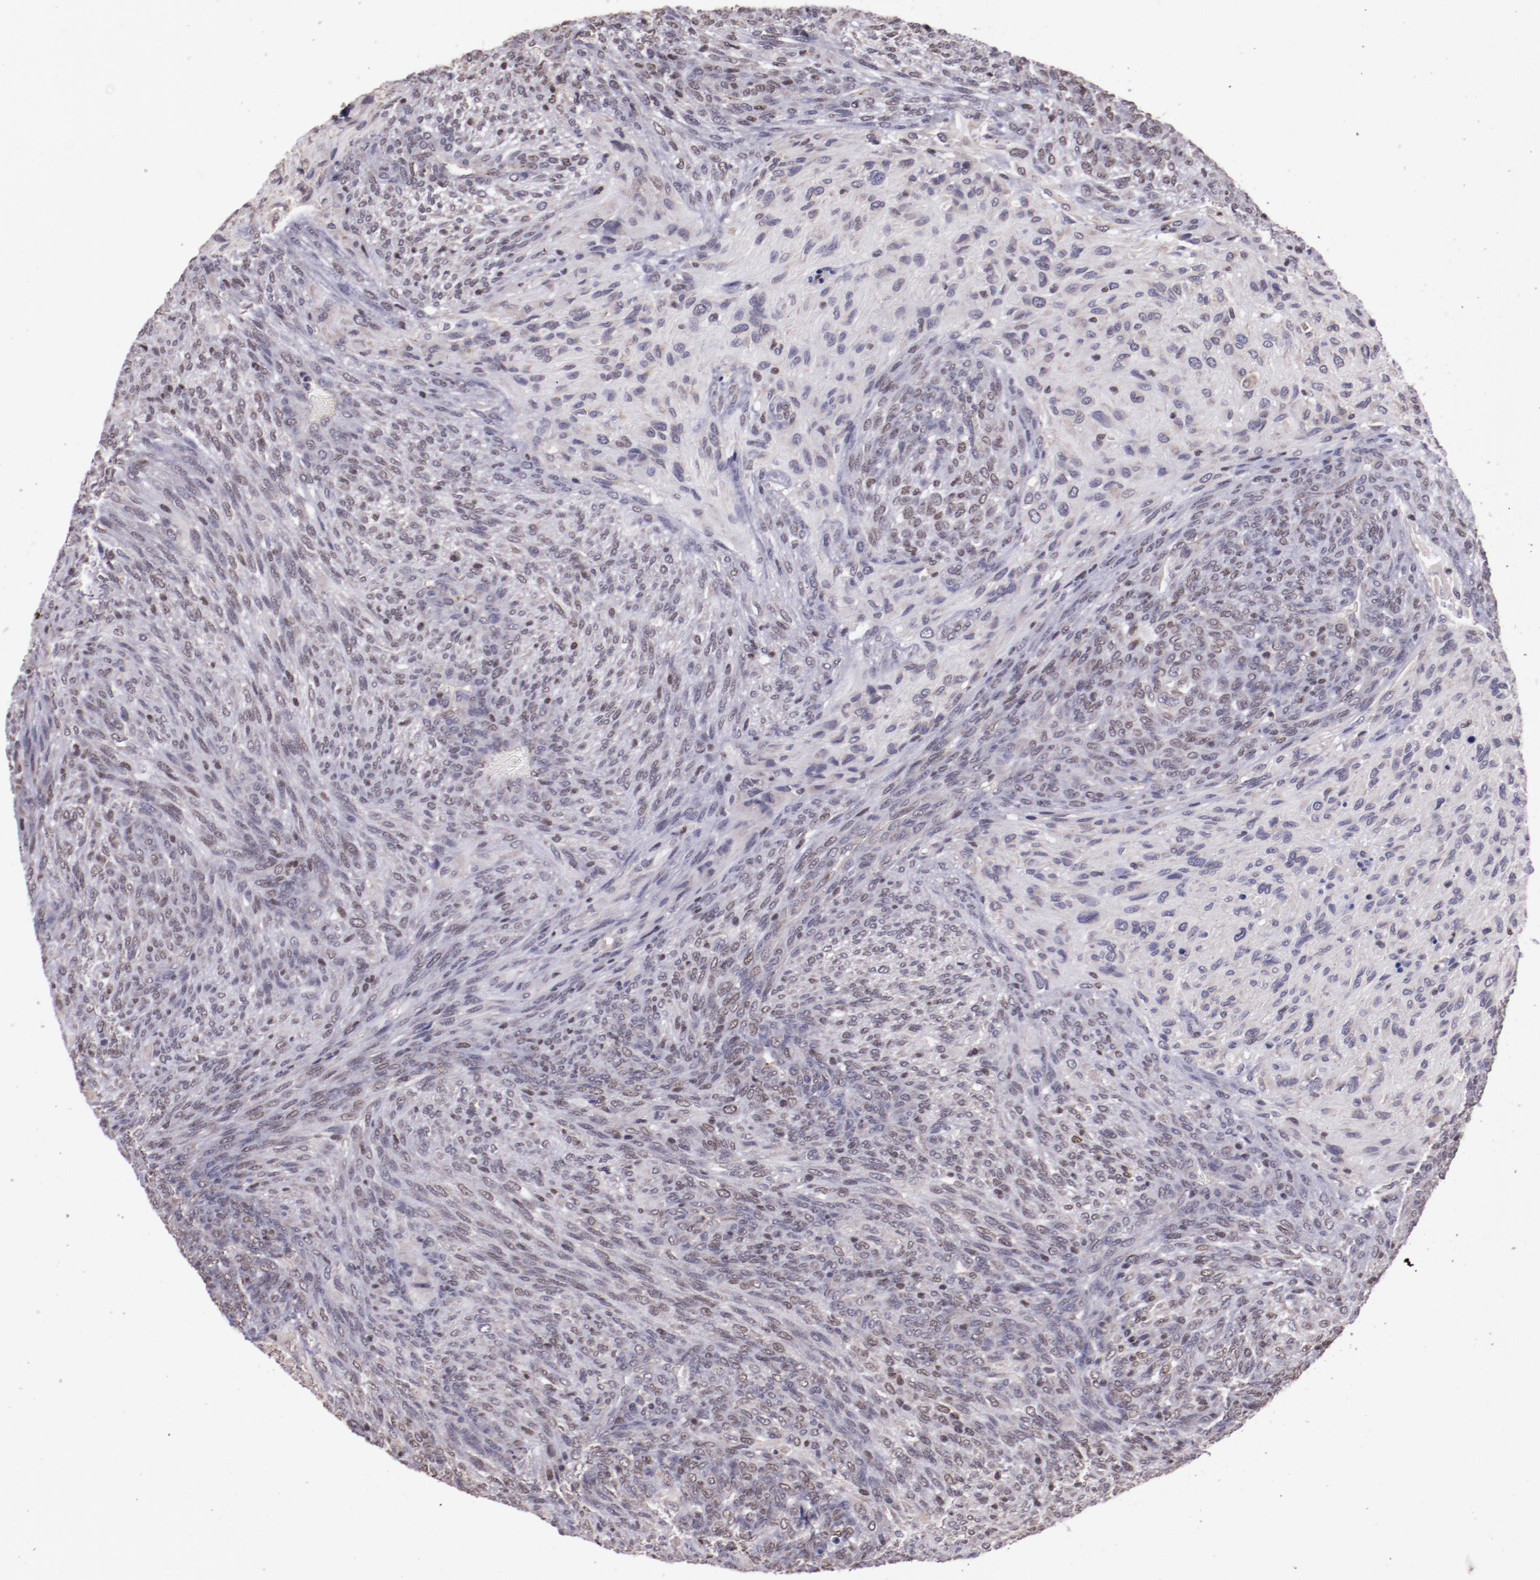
{"staining": {"intensity": "weak", "quantity": "25%-75%", "location": "nuclear"}, "tissue": "glioma", "cell_type": "Tumor cells", "image_type": "cancer", "snomed": [{"axis": "morphology", "description": "Glioma, malignant, High grade"}, {"axis": "topography", "description": "Cerebral cortex"}], "caption": "This is an image of immunohistochemistry (IHC) staining of glioma, which shows weak staining in the nuclear of tumor cells.", "gene": "ELF1", "patient": {"sex": "female", "age": 55}}